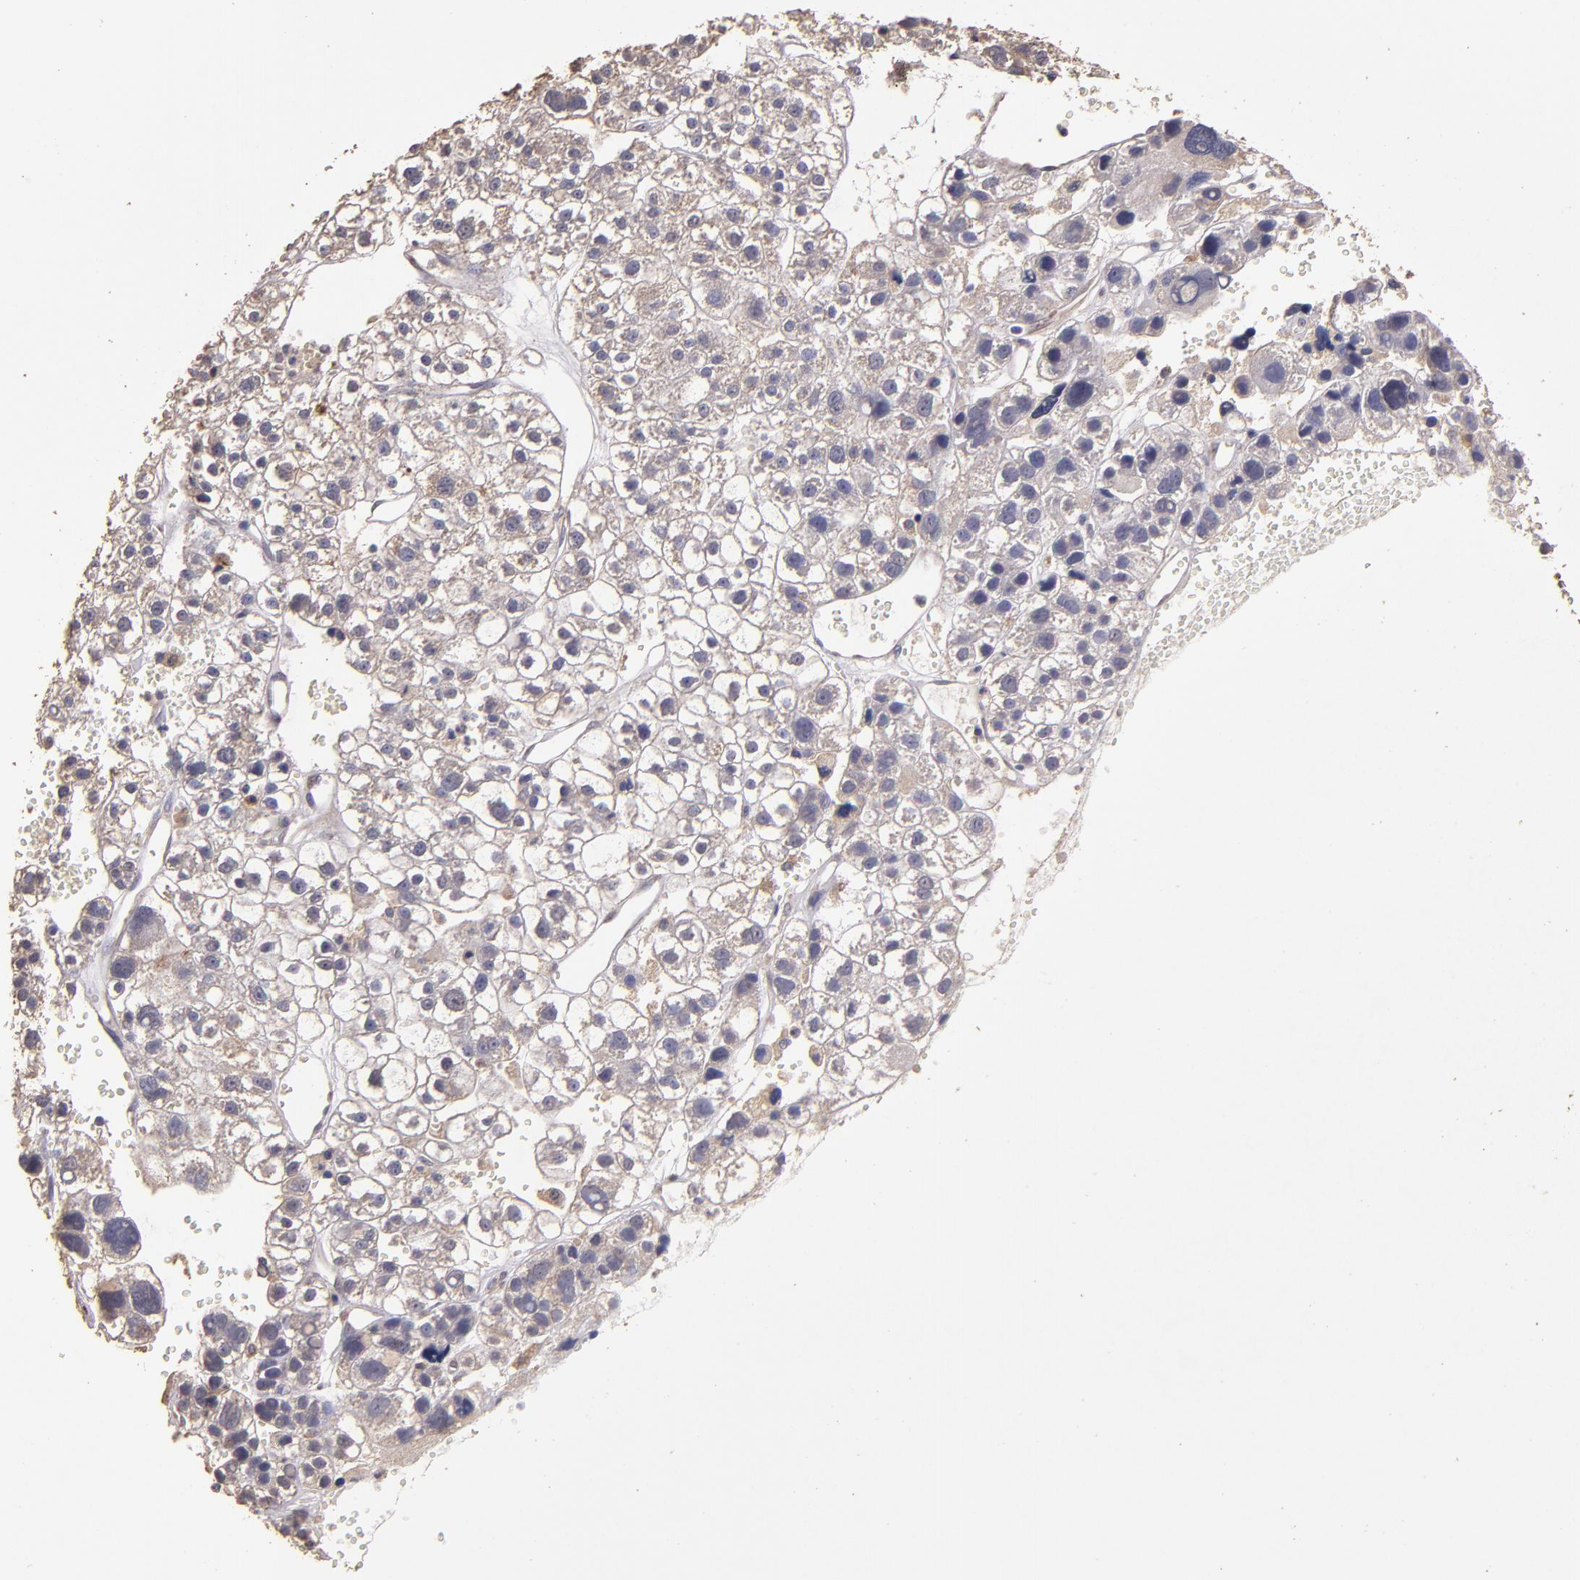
{"staining": {"intensity": "weak", "quantity": ">75%", "location": "cytoplasmic/membranous"}, "tissue": "liver cancer", "cell_type": "Tumor cells", "image_type": "cancer", "snomed": [{"axis": "morphology", "description": "Carcinoma, Hepatocellular, NOS"}, {"axis": "topography", "description": "Liver"}], "caption": "Immunohistochemistry image of neoplastic tissue: human liver hepatocellular carcinoma stained using immunohistochemistry (IHC) reveals low levels of weak protein expression localized specifically in the cytoplasmic/membranous of tumor cells, appearing as a cytoplasmic/membranous brown color.", "gene": "HECTD1", "patient": {"sex": "female", "age": 85}}